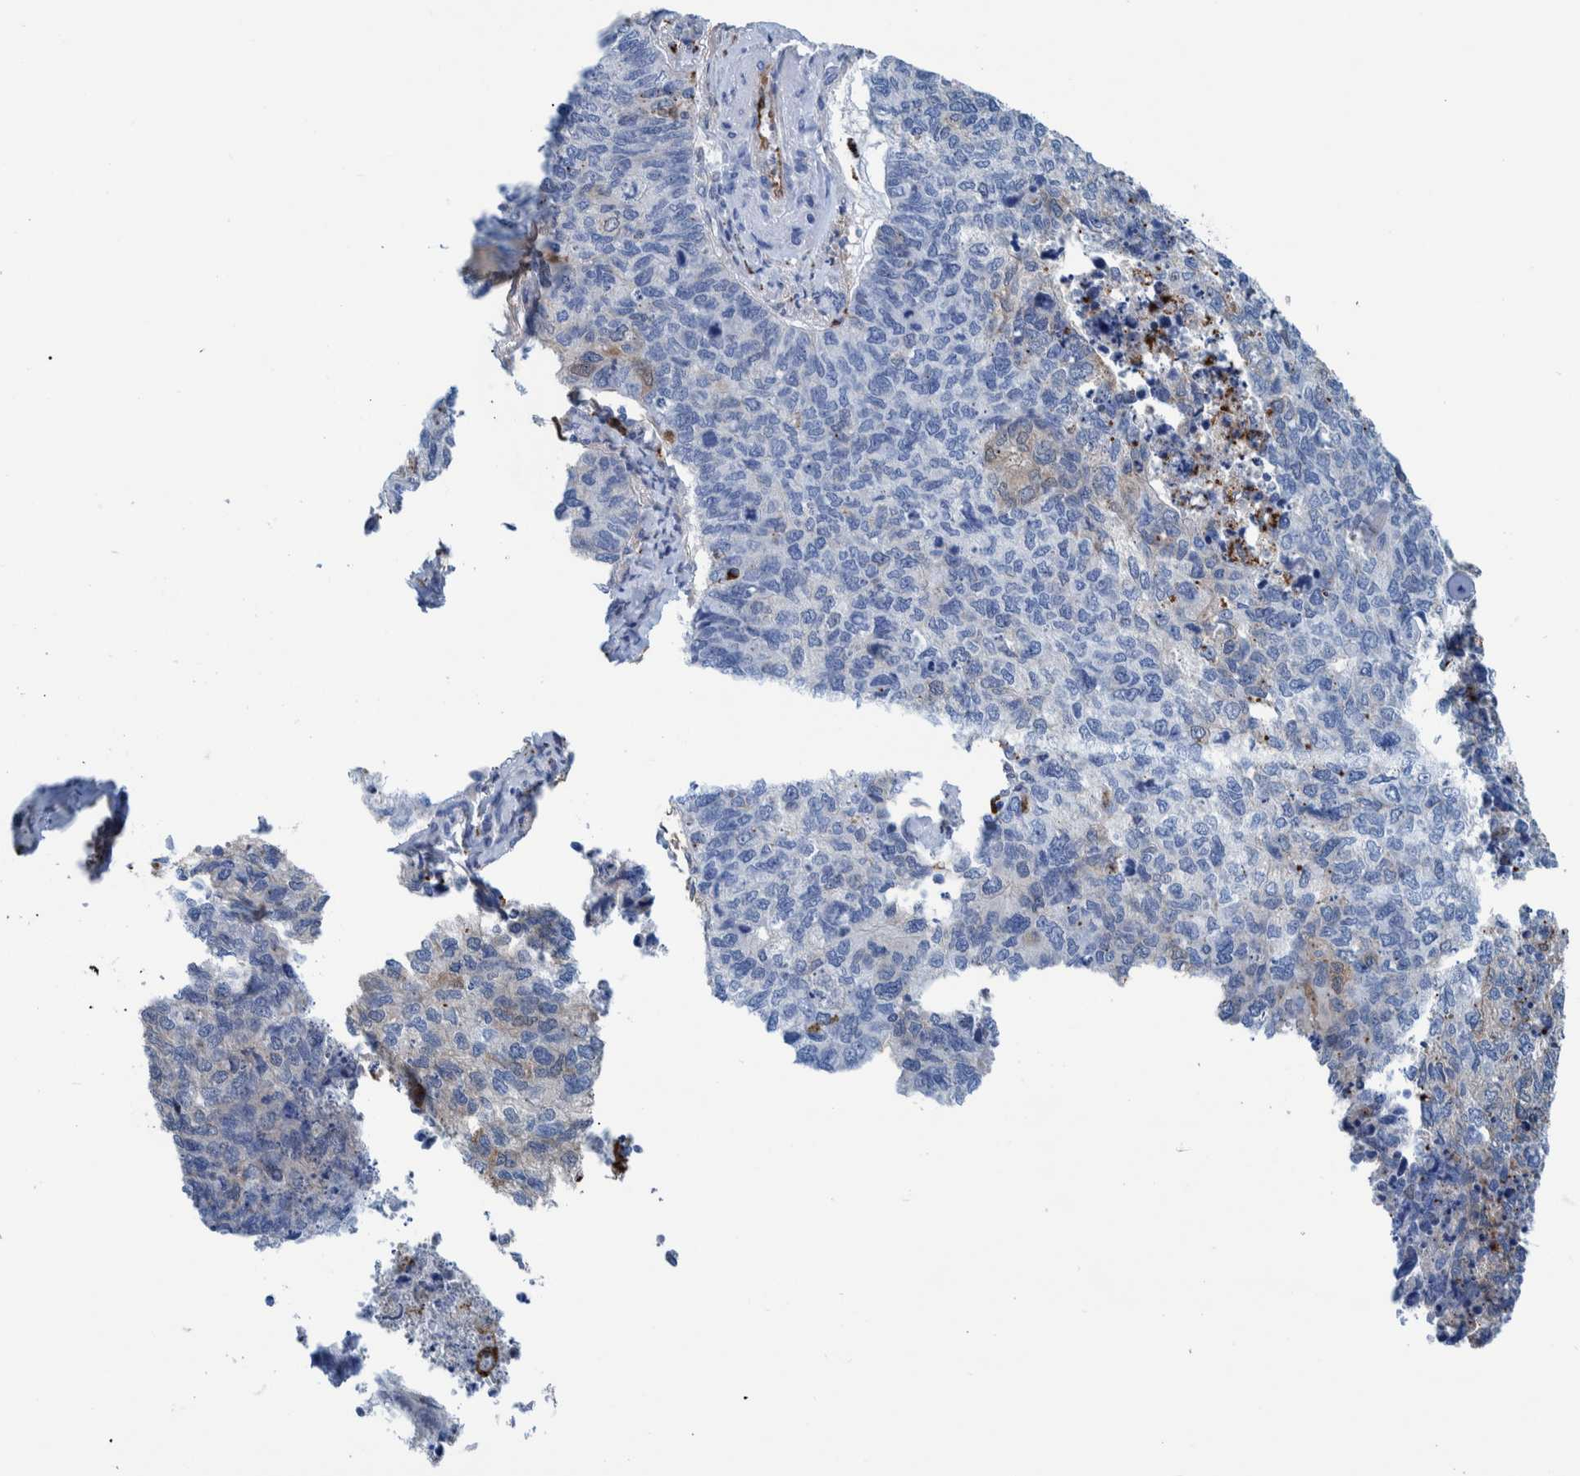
{"staining": {"intensity": "negative", "quantity": "none", "location": "none"}, "tissue": "cervical cancer", "cell_type": "Tumor cells", "image_type": "cancer", "snomed": [{"axis": "morphology", "description": "Squamous cell carcinoma, NOS"}, {"axis": "topography", "description": "Cervix"}], "caption": "Protein analysis of cervical squamous cell carcinoma displays no significant positivity in tumor cells.", "gene": "IDO1", "patient": {"sex": "female", "age": 63}}